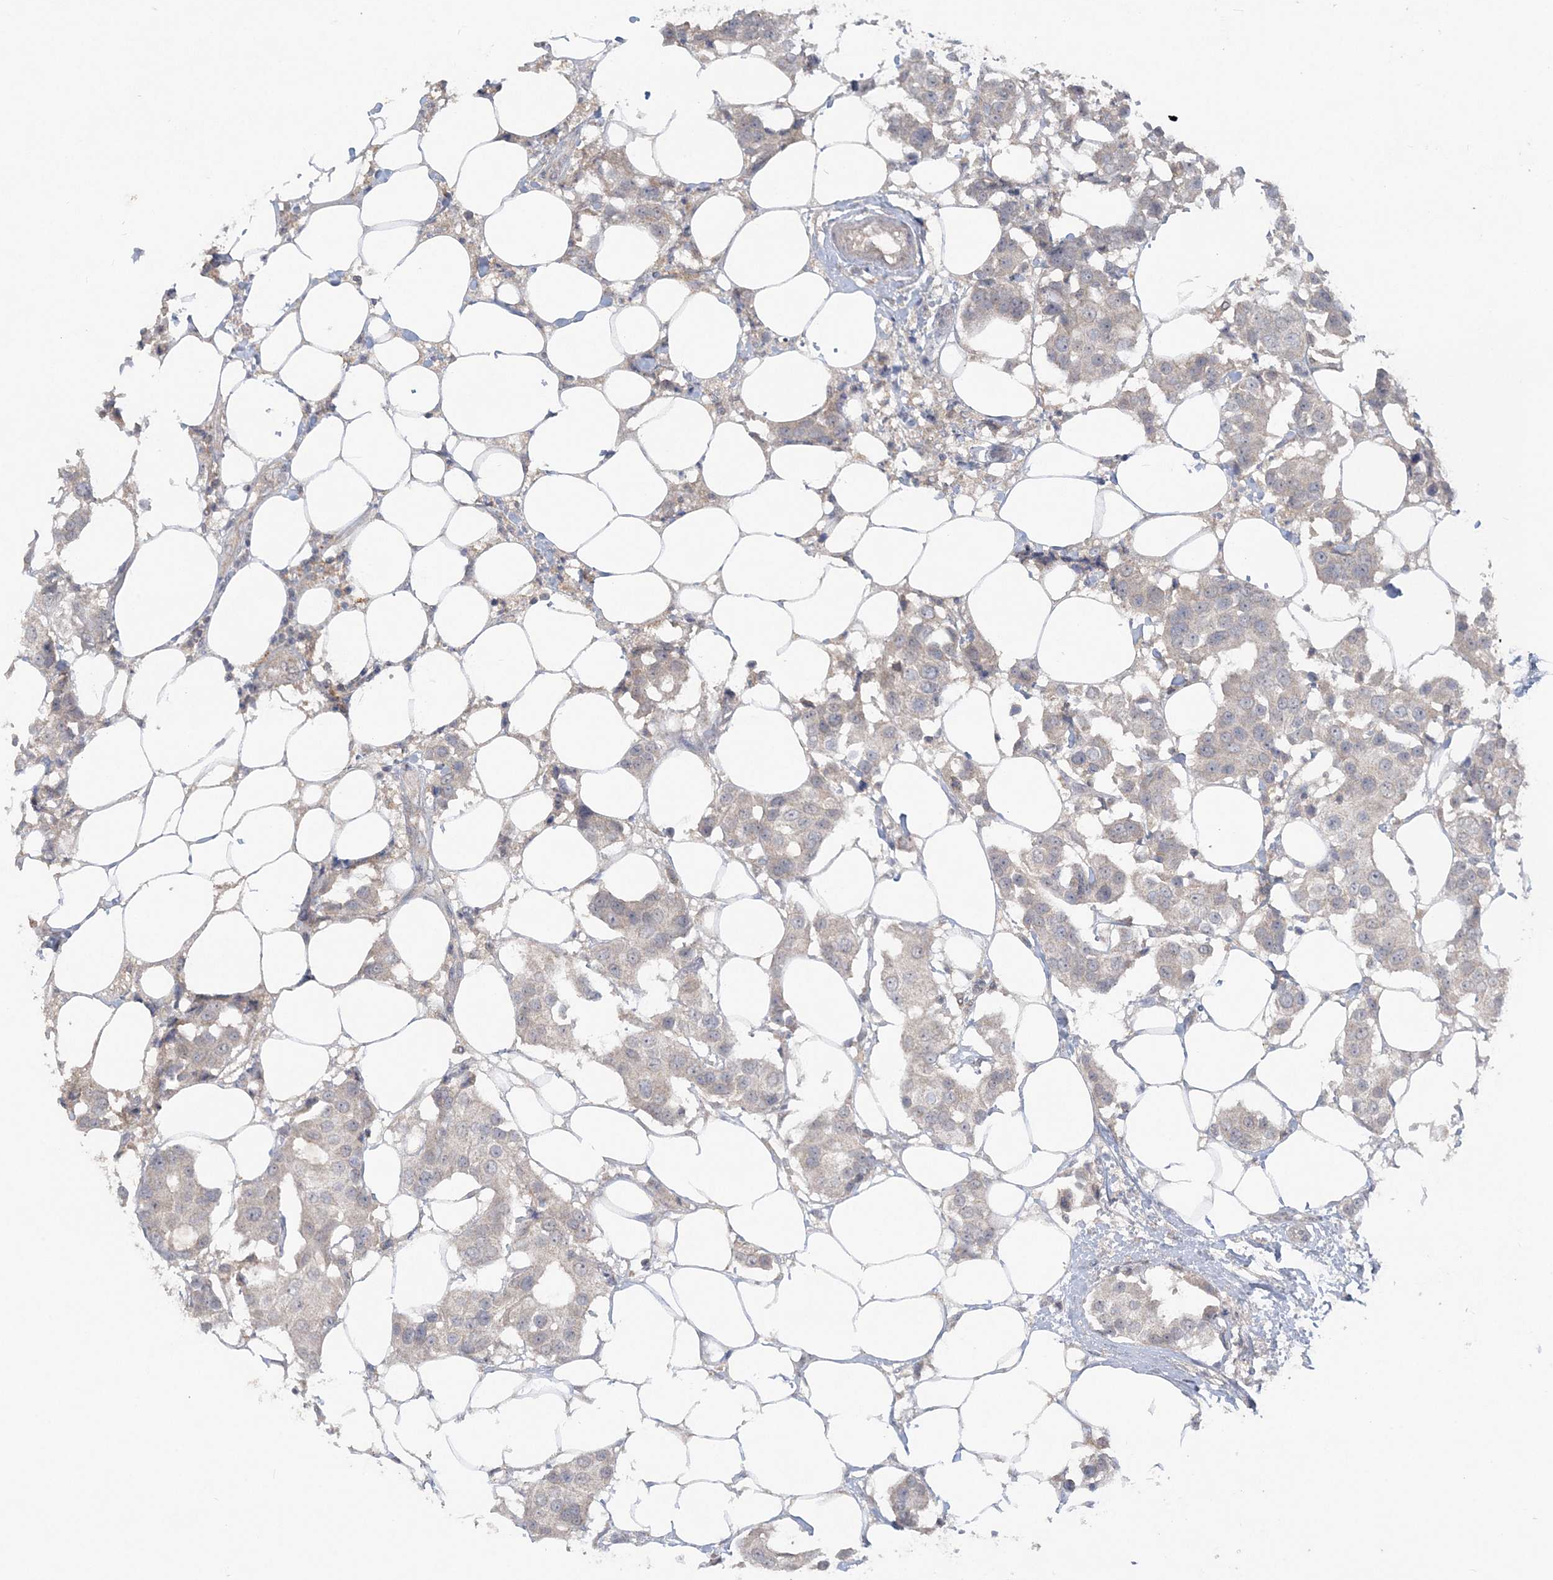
{"staining": {"intensity": "weak", "quantity": "<25%", "location": "cytoplasmic/membranous"}, "tissue": "breast cancer", "cell_type": "Tumor cells", "image_type": "cancer", "snomed": [{"axis": "morphology", "description": "Normal tissue, NOS"}, {"axis": "morphology", "description": "Duct carcinoma"}, {"axis": "topography", "description": "Breast"}], "caption": "Immunohistochemistry photomicrograph of neoplastic tissue: human breast cancer (intraductal carcinoma) stained with DAB demonstrates no significant protein staining in tumor cells.", "gene": "C1RL", "patient": {"sex": "female", "age": 39}}